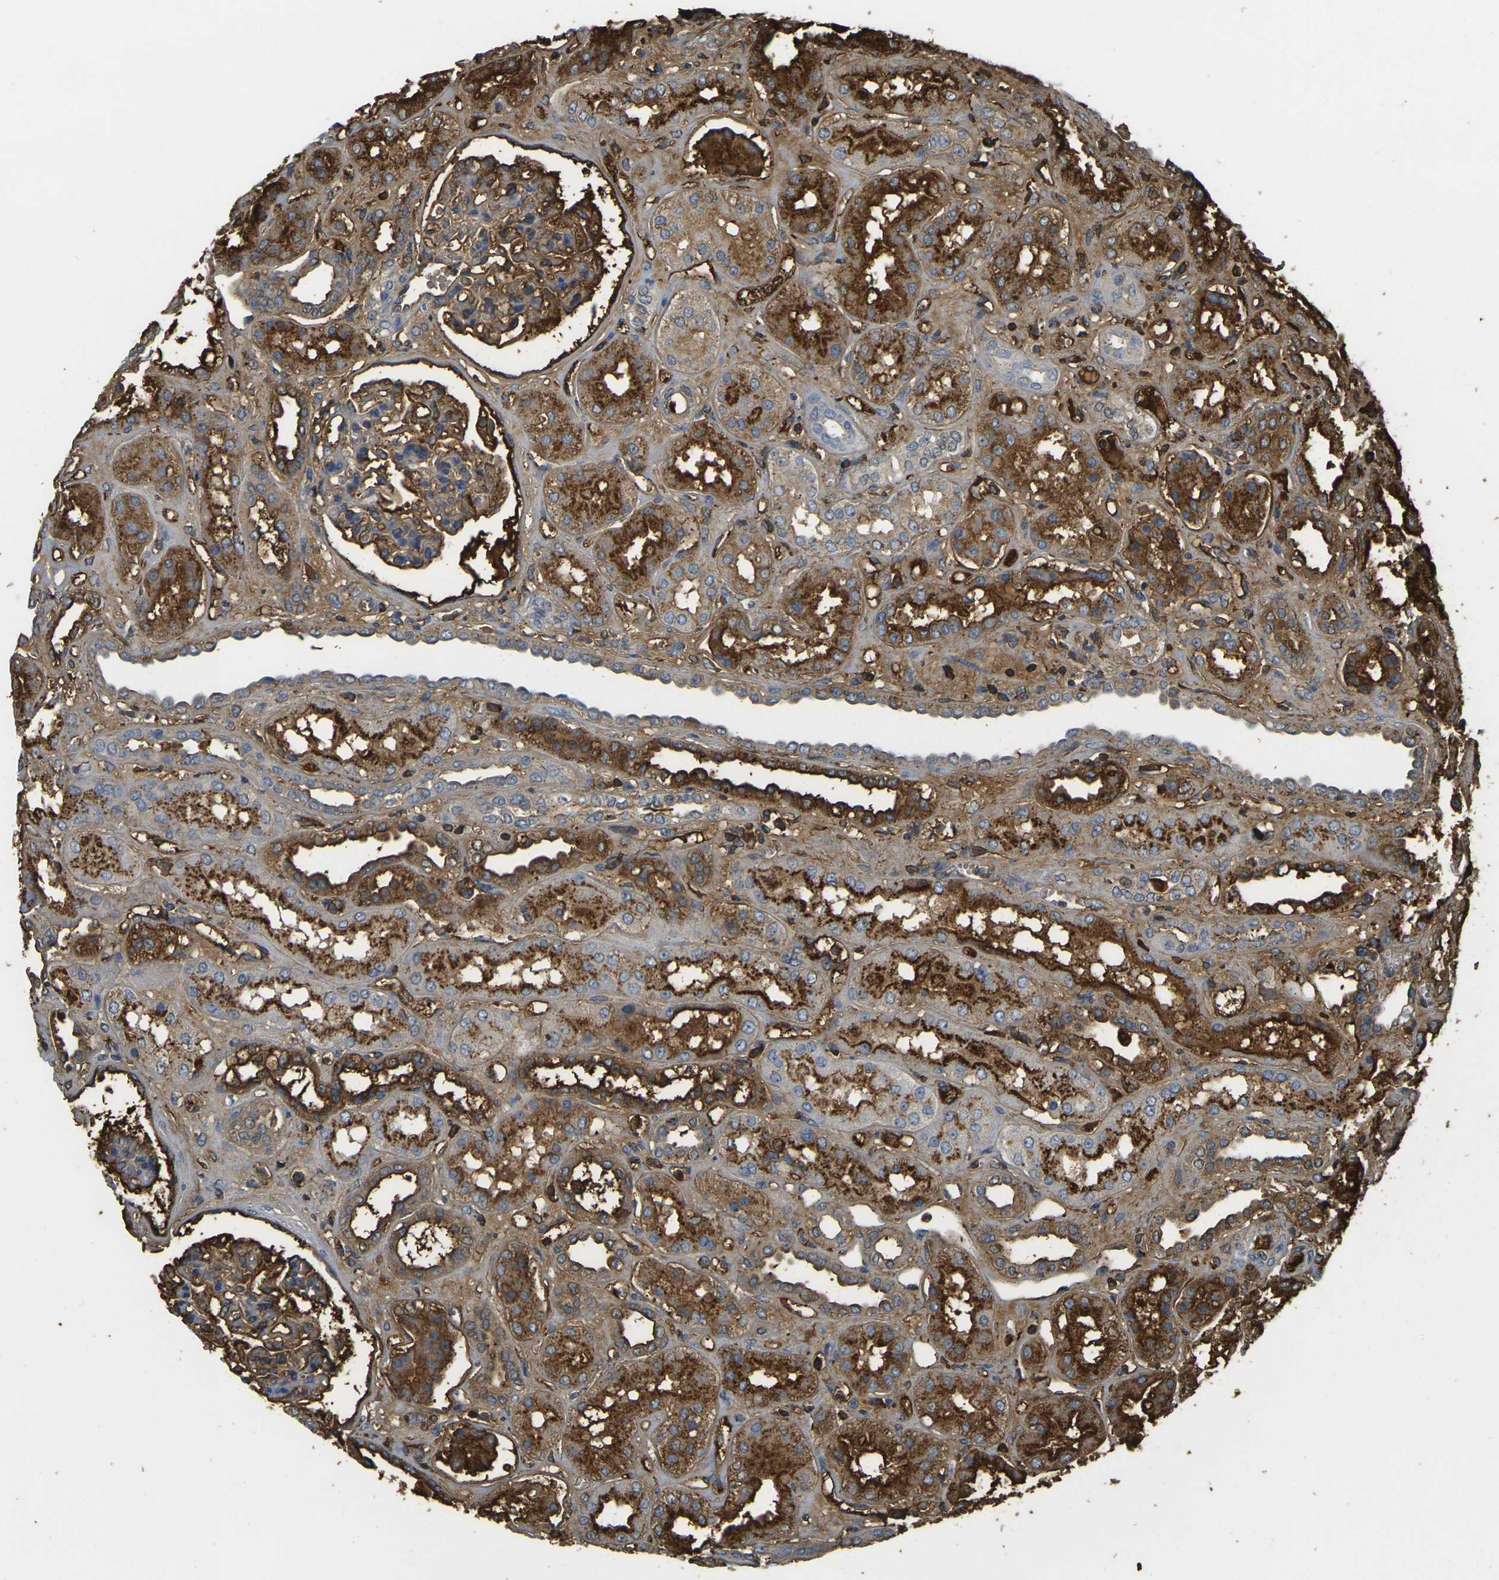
{"staining": {"intensity": "strong", "quantity": ">75%", "location": "cytoplasmic/membranous"}, "tissue": "kidney", "cell_type": "Cells in glomeruli", "image_type": "normal", "snomed": [{"axis": "morphology", "description": "Normal tissue, NOS"}, {"axis": "topography", "description": "Kidney"}], "caption": "This photomicrograph reveals immunohistochemistry staining of normal human kidney, with high strong cytoplasmic/membranous positivity in about >75% of cells in glomeruli.", "gene": "PLCD1", "patient": {"sex": "male", "age": 59}}